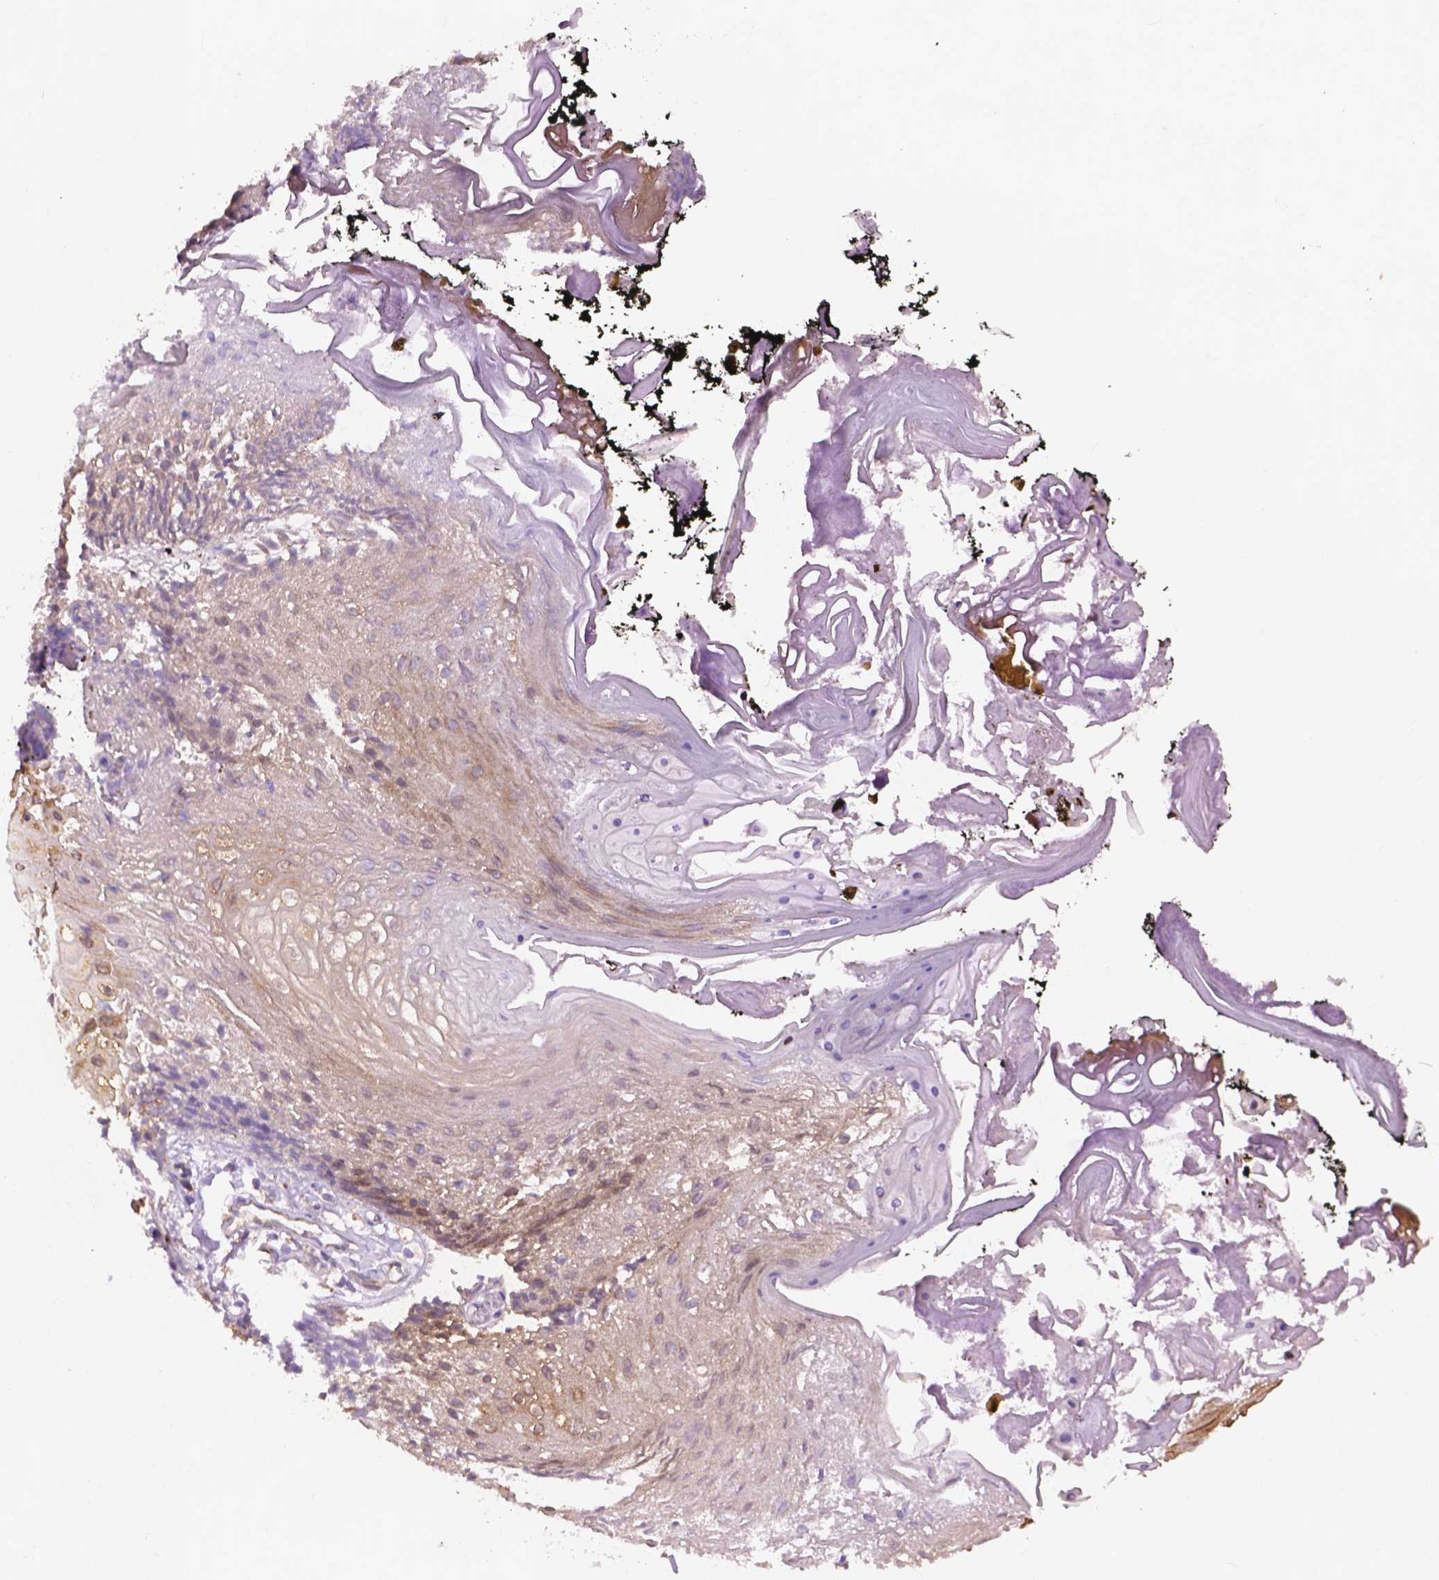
{"staining": {"intensity": "weak", "quantity": "<25%", "location": "cytoplasmic/membranous"}, "tissue": "oral mucosa", "cell_type": "Squamous epithelial cells", "image_type": "normal", "snomed": [{"axis": "morphology", "description": "Normal tissue, NOS"}, {"axis": "morphology", "description": "Squamous cell carcinoma, NOS"}, {"axis": "topography", "description": "Oral tissue"}, {"axis": "topography", "description": "Head-Neck"}], "caption": "DAB immunohistochemical staining of normal oral mucosa displays no significant positivity in squamous epithelial cells. (DAB immunohistochemistry, high magnification).", "gene": "RPL37A", "patient": {"sex": "male", "age": 69}}